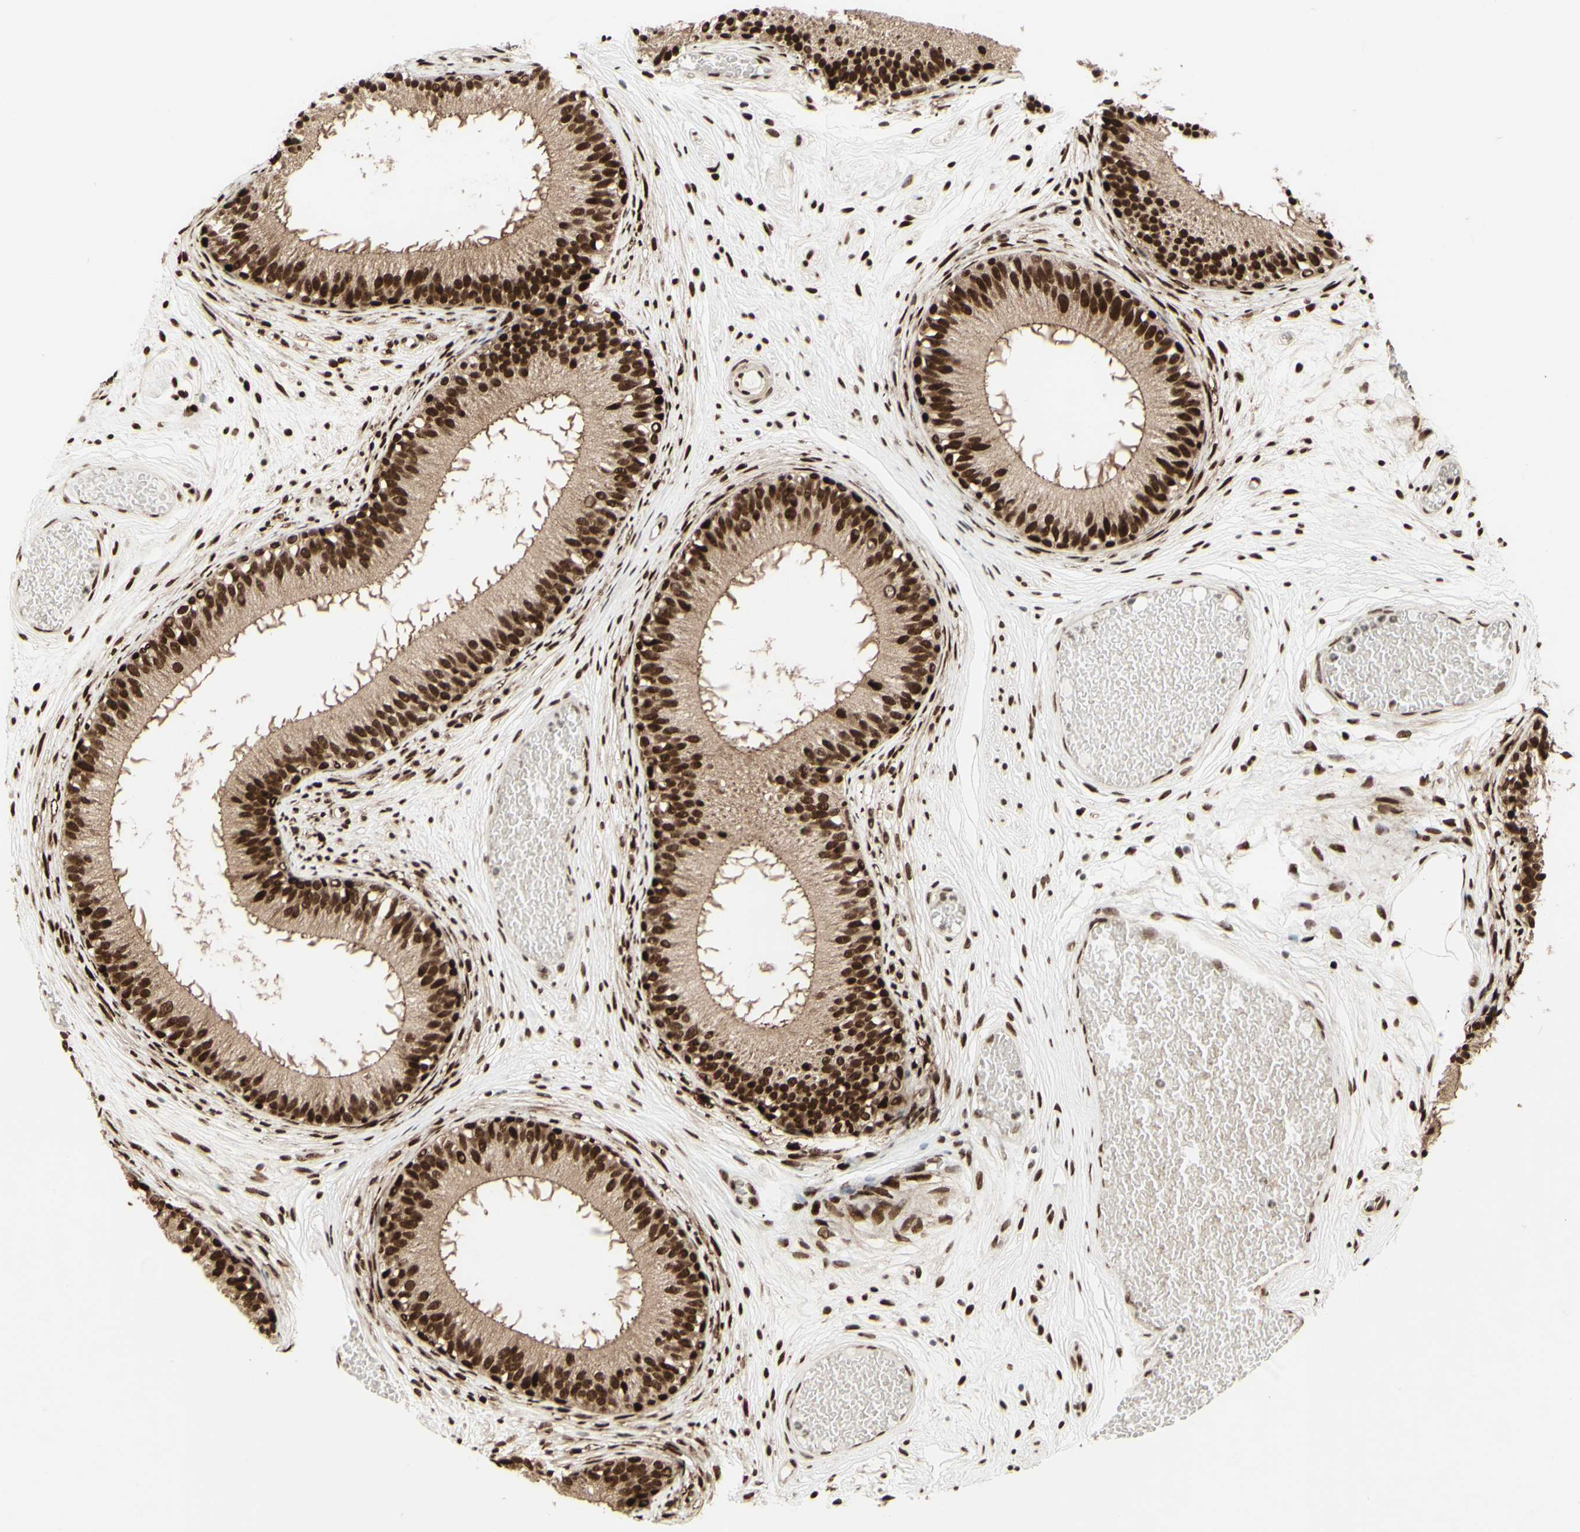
{"staining": {"intensity": "moderate", "quantity": ">75%", "location": "cytoplasmic/membranous,nuclear"}, "tissue": "epididymis", "cell_type": "Glandular cells", "image_type": "normal", "snomed": [{"axis": "morphology", "description": "Normal tissue, NOS"}, {"axis": "morphology", "description": "Atrophy, NOS"}, {"axis": "topography", "description": "Testis"}, {"axis": "topography", "description": "Epididymis"}], "caption": "Unremarkable epididymis displays moderate cytoplasmic/membranous,nuclear expression in approximately >75% of glandular cells (IHC, brightfield microscopy, high magnification)..", "gene": "CBX1", "patient": {"sex": "male", "age": 18}}